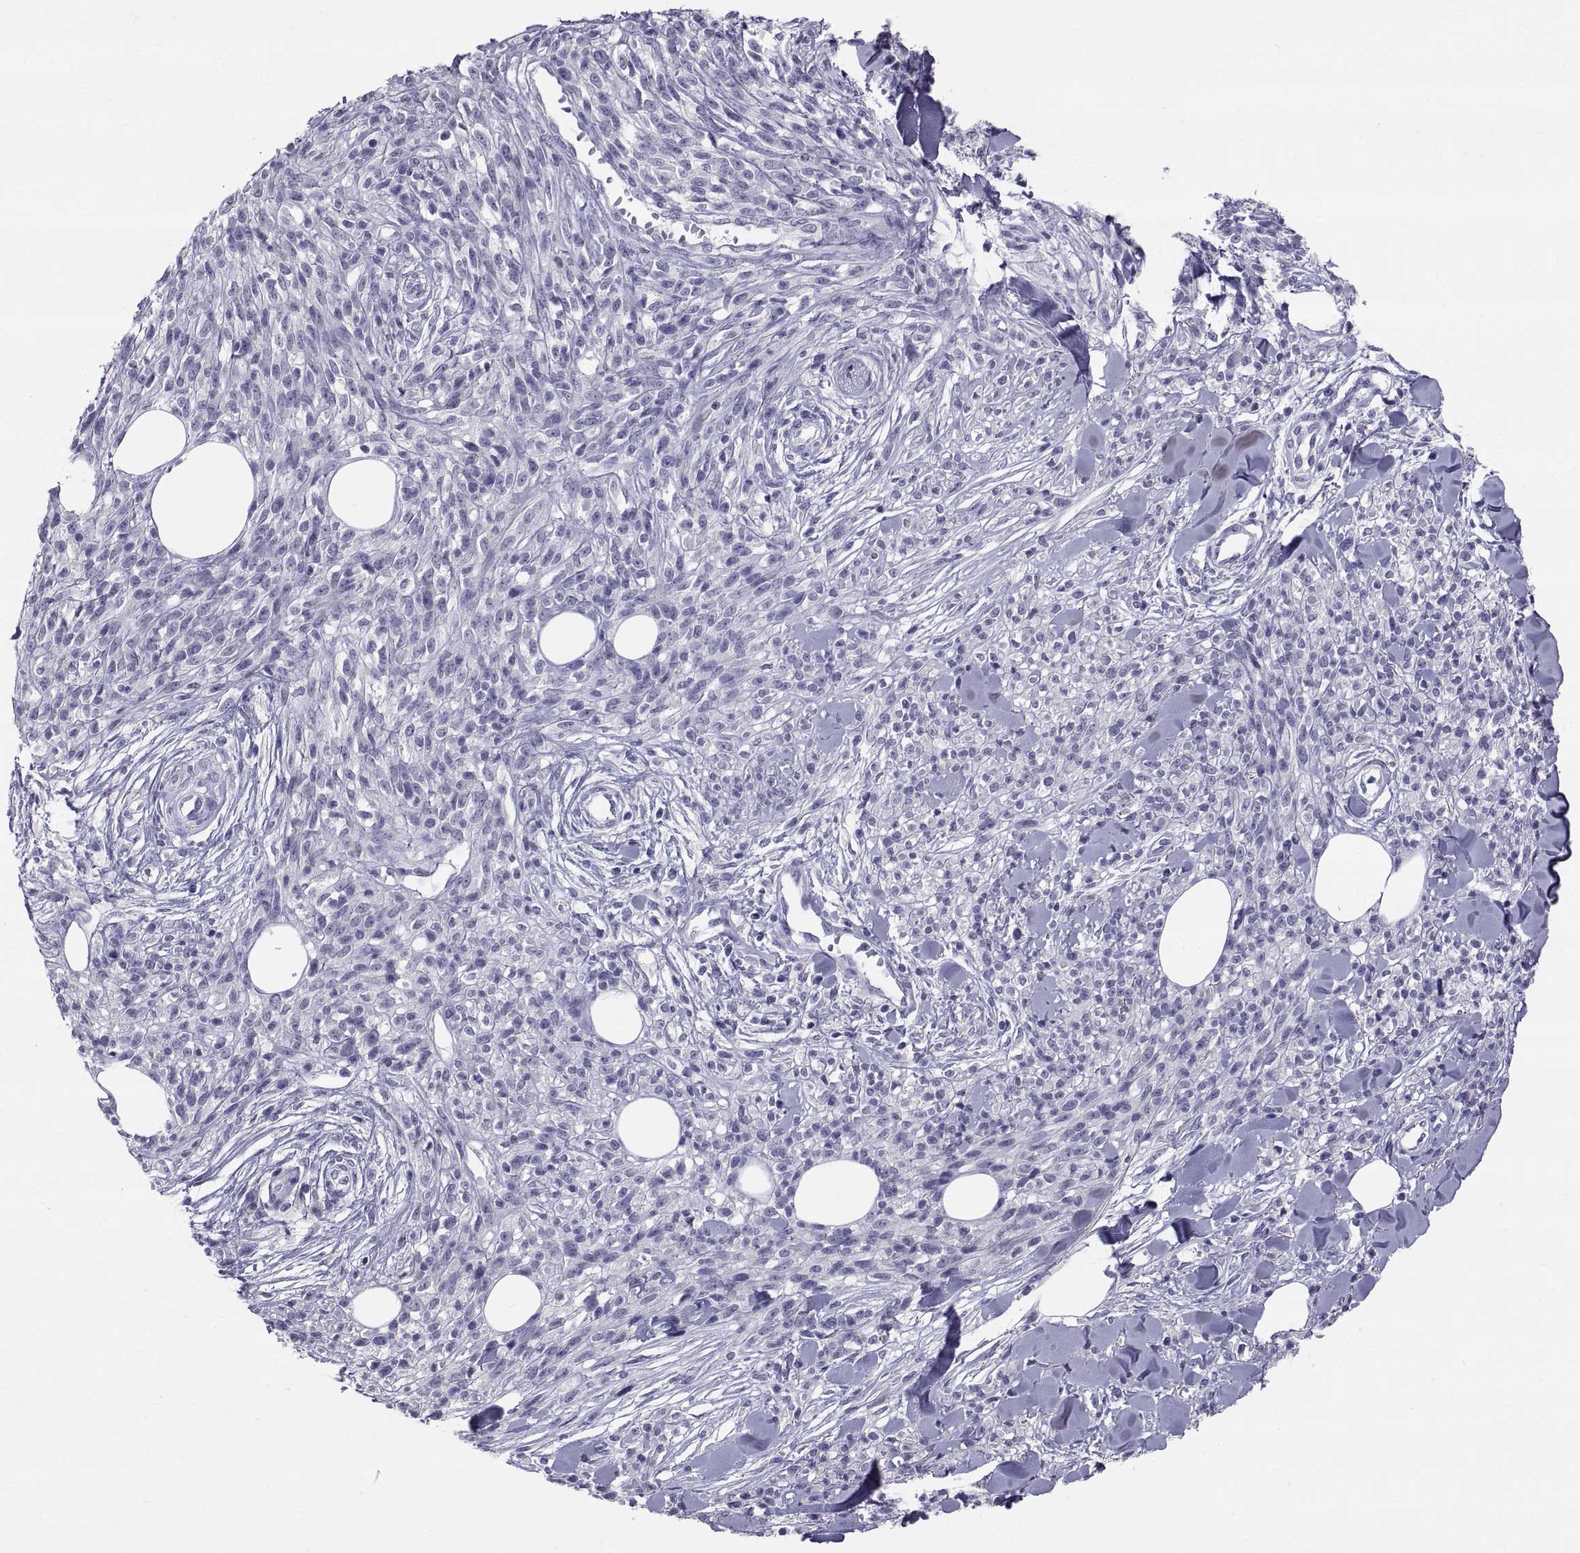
{"staining": {"intensity": "negative", "quantity": "none", "location": "none"}, "tissue": "melanoma", "cell_type": "Tumor cells", "image_type": "cancer", "snomed": [{"axis": "morphology", "description": "Malignant melanoma, NOS"}, {"axis": "topography", "description": "Skin"}, {"axis": "topography", "description": "Skin of trunk"}], "caption": "Immunohistochemistry (IHC) of malignant melanoma reveals no expression in tumor cells.", "gene": "TEX13A", "patient": {"sex": "male", "age": 74}}